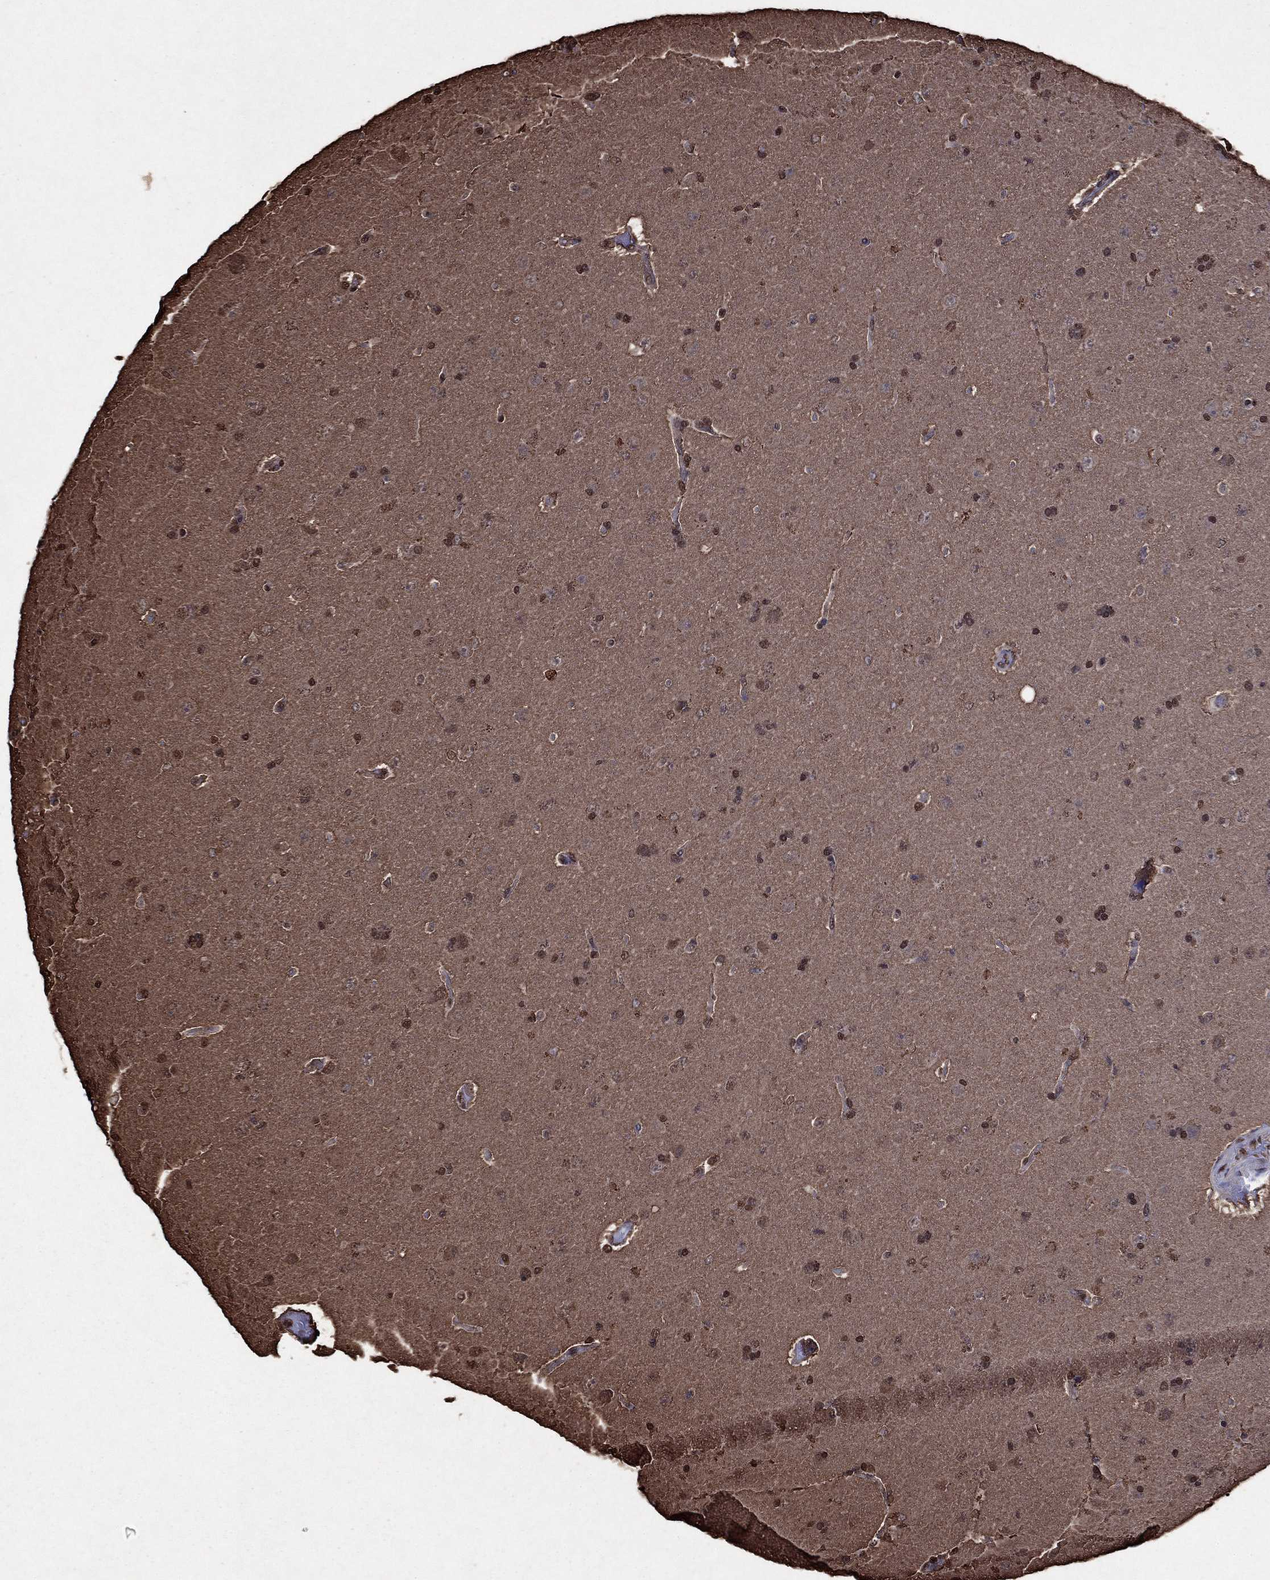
{"staining": {"intensity": "moderate", "quantity": "25%-75%", "location": "nuclear"}, "tissue": "glioma", "cell_type": "Tumor cells", "image_type": "cancer", "snomed": [{"axis": "morphology", "description": "Glioma, malignant, NOS"}, {"axis": "topography", "description": "Cerebral cortex"}], "caption": "Immunohistochemical staining of malignant glioma demonstrates medium levels of moderate nuclear protein staining in approximately 25%-75% of tumor cells.", "gene": "GAPDH", "patient": {"sex": "male", "age": 58}}